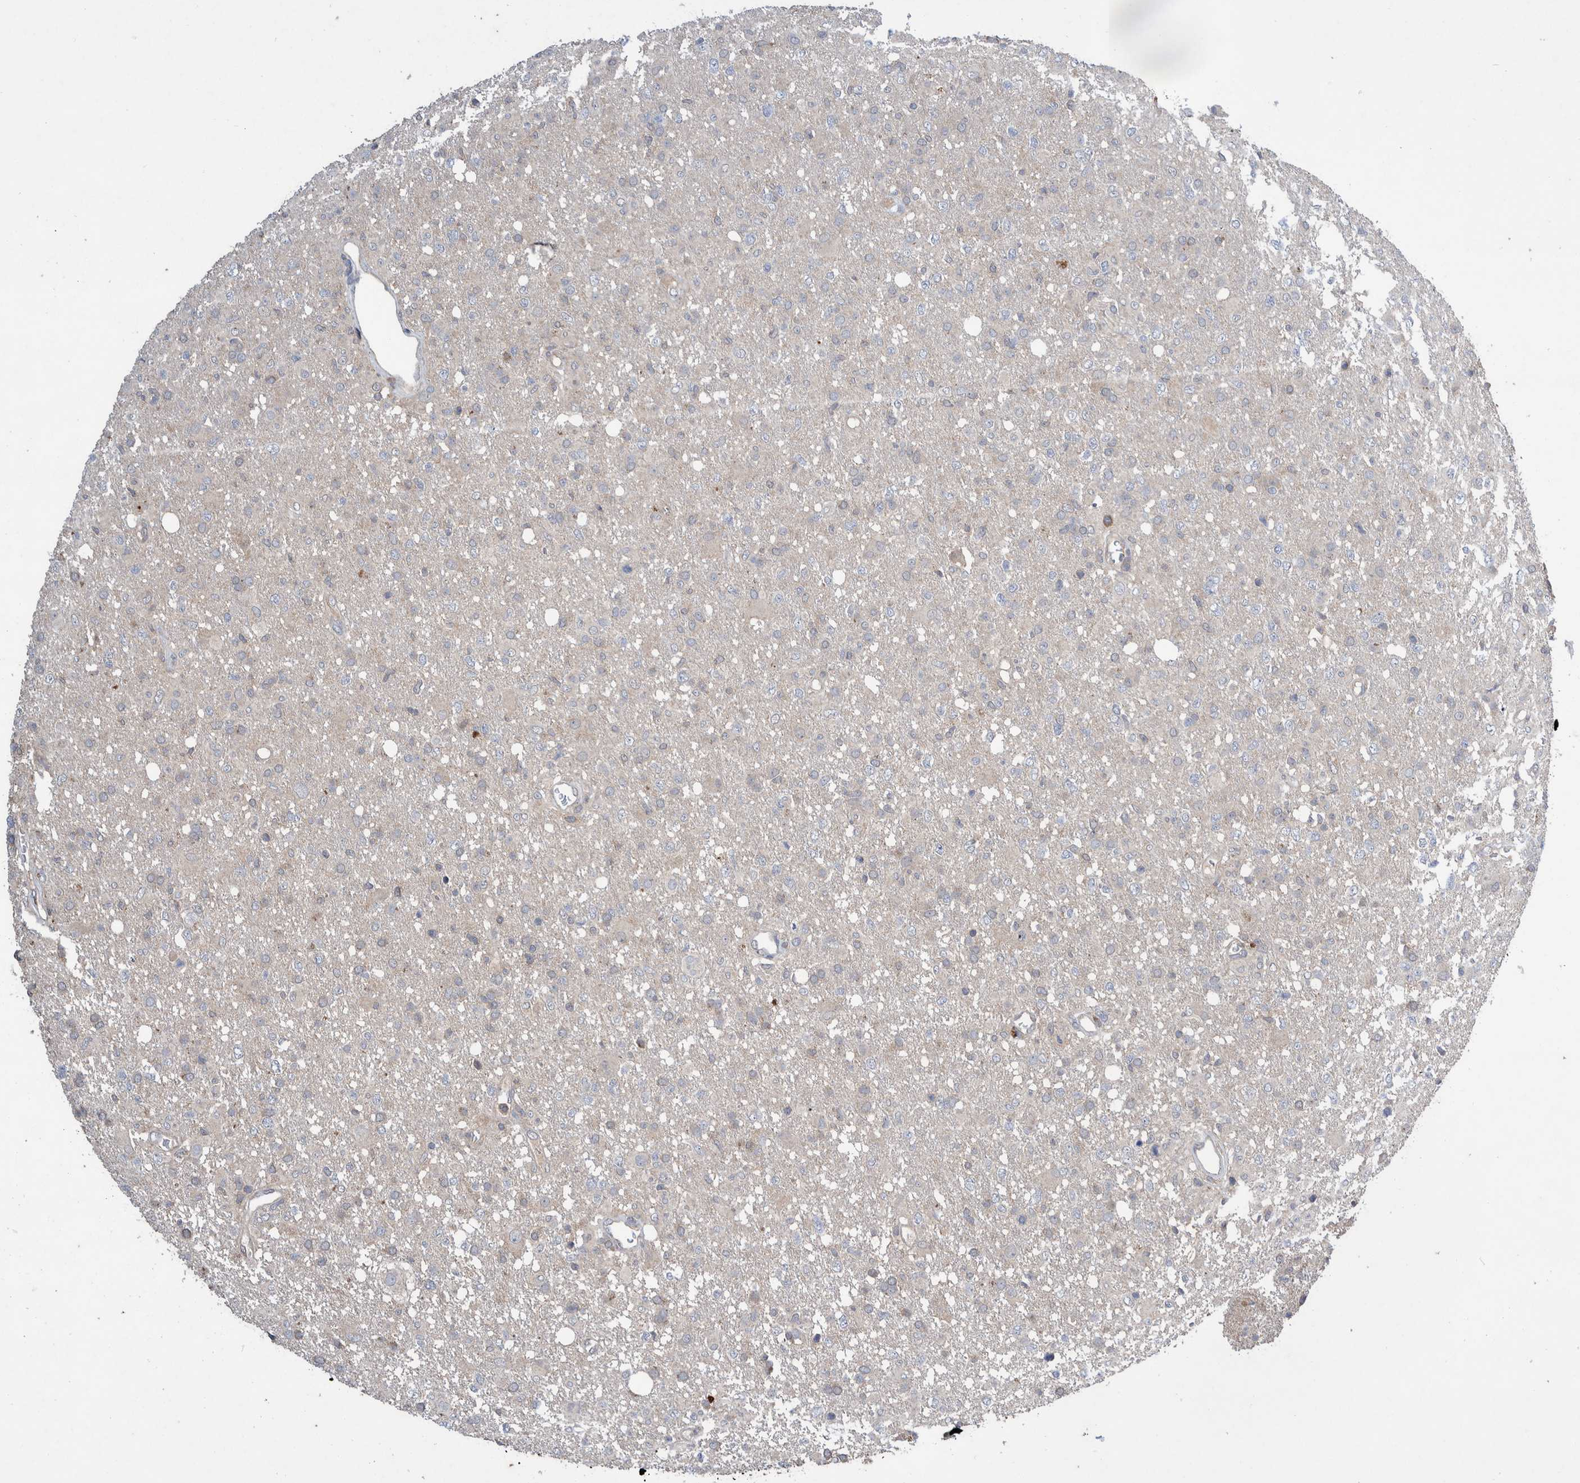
{"staining": {"intensity": "negative", "quantity": "none", "location": "none"}, "tissue": "glioma", "cell_type": "Tumor cells", "image_type": "cancer", "snomed": [{"axis": "morphology", "description": "Glioma, malignant, High grade"}, {"axis": "topography", "description": "Brain"}], "caption": "Glioma was stained to show a protein in brown. There is no significant expression in tumor cells.", "gene": "PLPBP", "patient": {"sex": "female", "age": 57}}